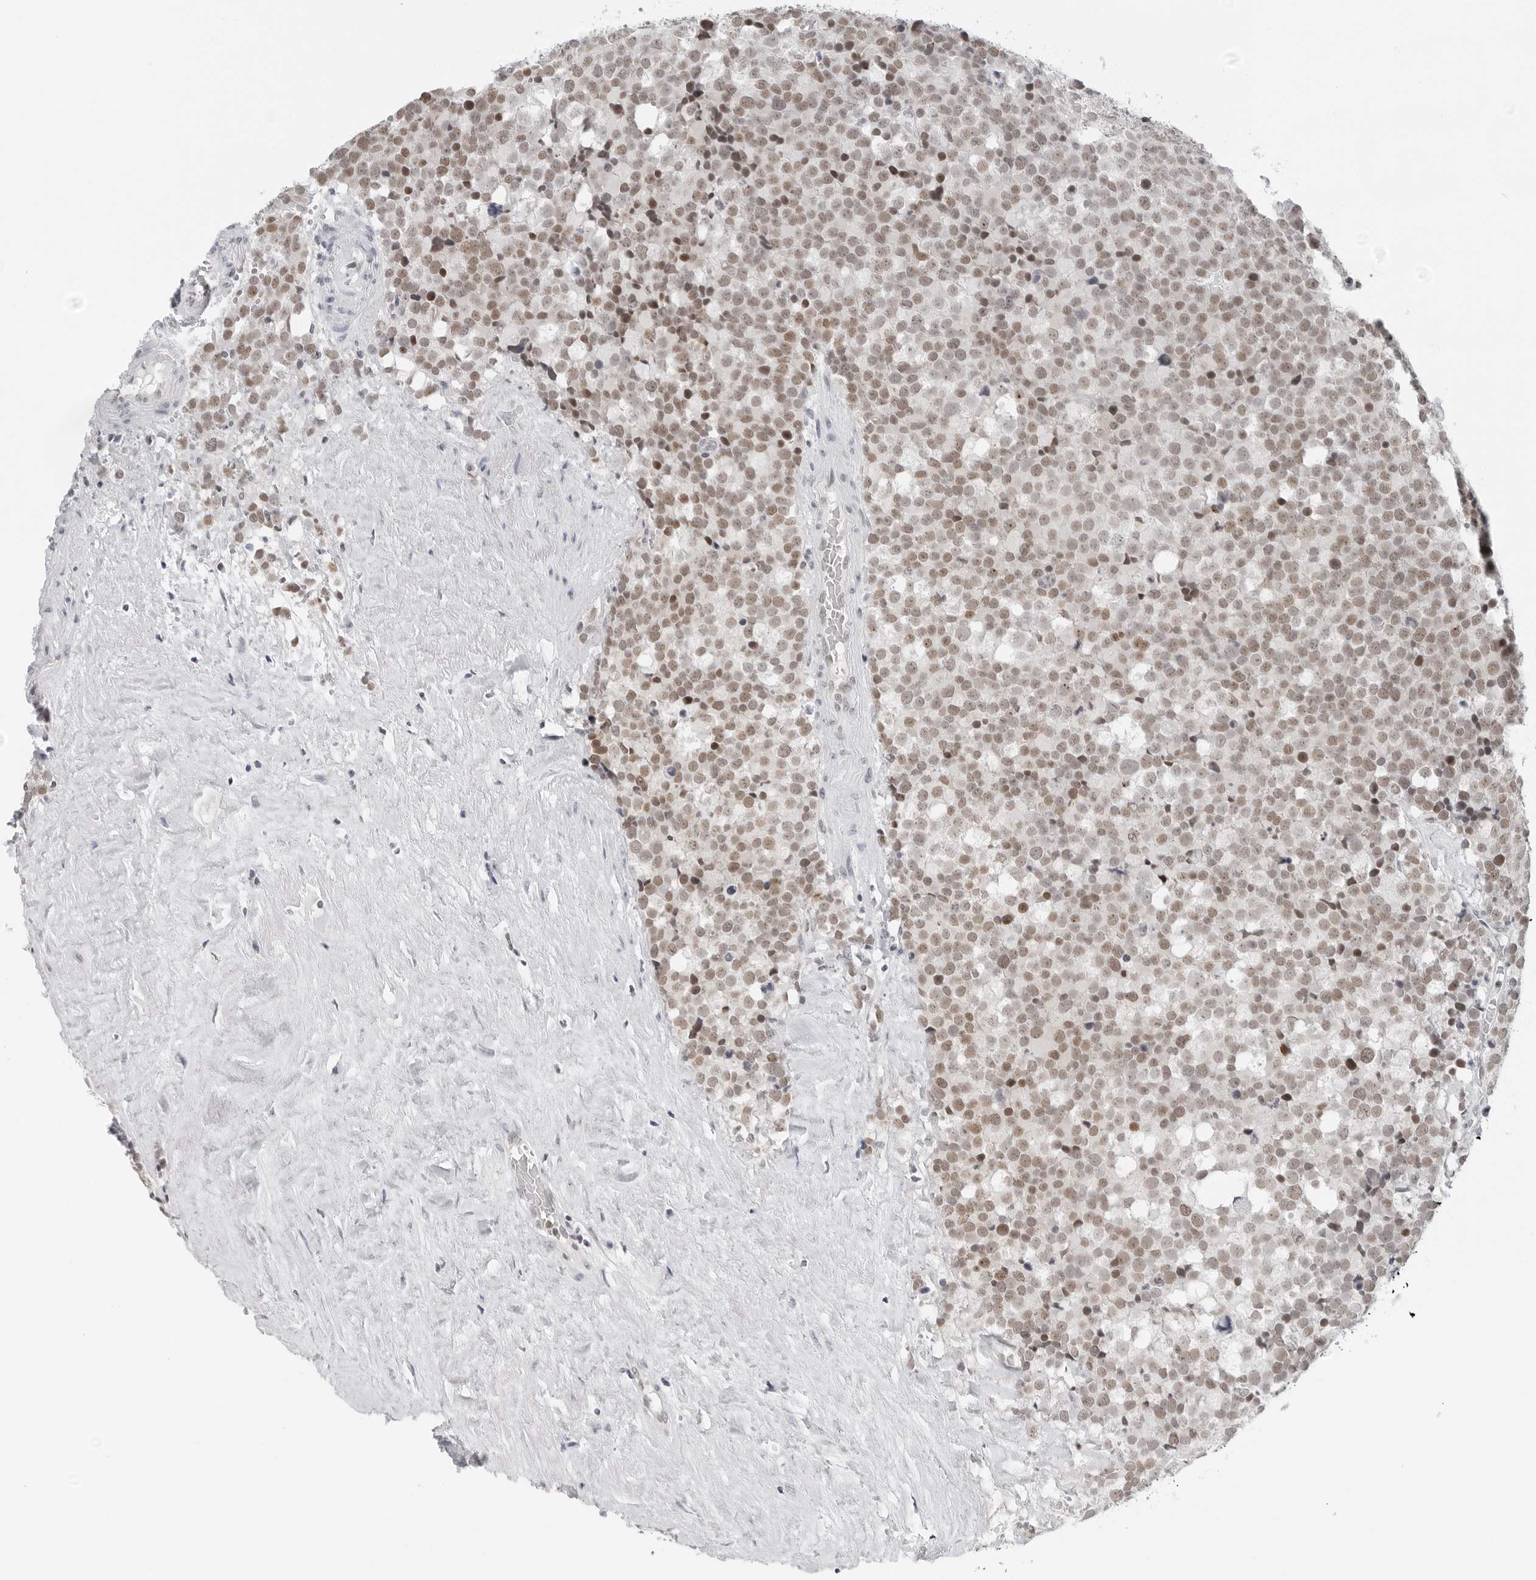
{"staining": {"intensity": "moderate", "quantity": ">75%", "location": "nuclear"}, "tissue": "testis cancer", "cell_type": "Tumor cells", "image_type": "cancer", "snomed": [{"axis": "morphology", "description": "Seminoma, NOS"}, {"axis": "topography", "description": "Testis"}], "caption": "An IHC image of tumor tissue is shown. Protein staining in brown highlights moderate nuclear positivity in testis seminoma within tumor cells.", "gene": "FLG2", "patient": {"sex": "male", "age": 71}}